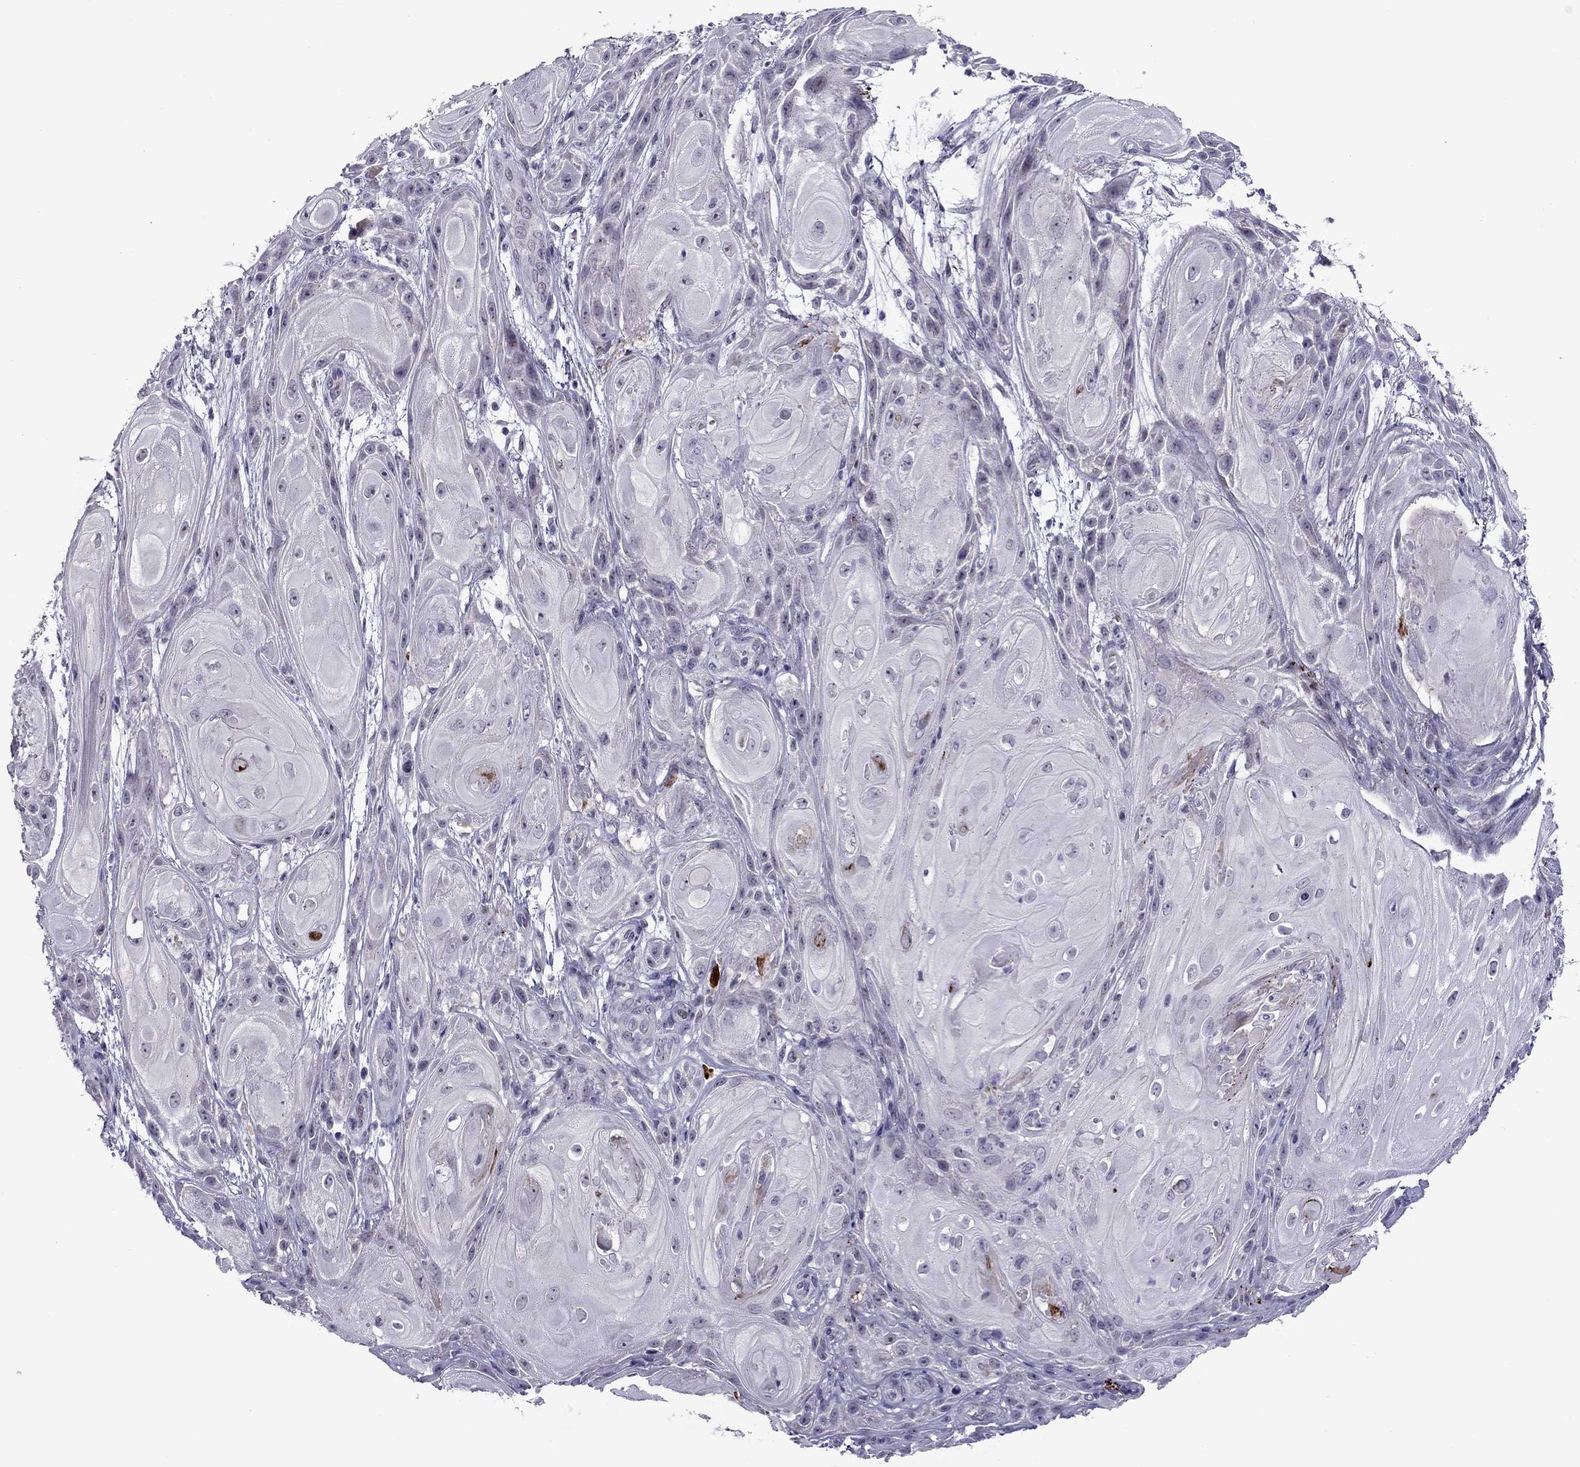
{"staining": {"intensity": "negative", "quantity": "none", "location": "none"}, "tissue": "skin cancer", "cell_type": "Tumor cells", "image_type": "cancer", "snomed": [{"axis": "morphology", "description": "Squamous cell carcinoma, NOS"}, {"axis": "topography", "description": "Skin"}], "caption": "Immunohistochemistry (IHC) of human squamous cell carcinoma (skin) demonstrates no expression in tumor cells.", "gene": "MYBPH", "patient": {"sex": "male", "age": 62}}